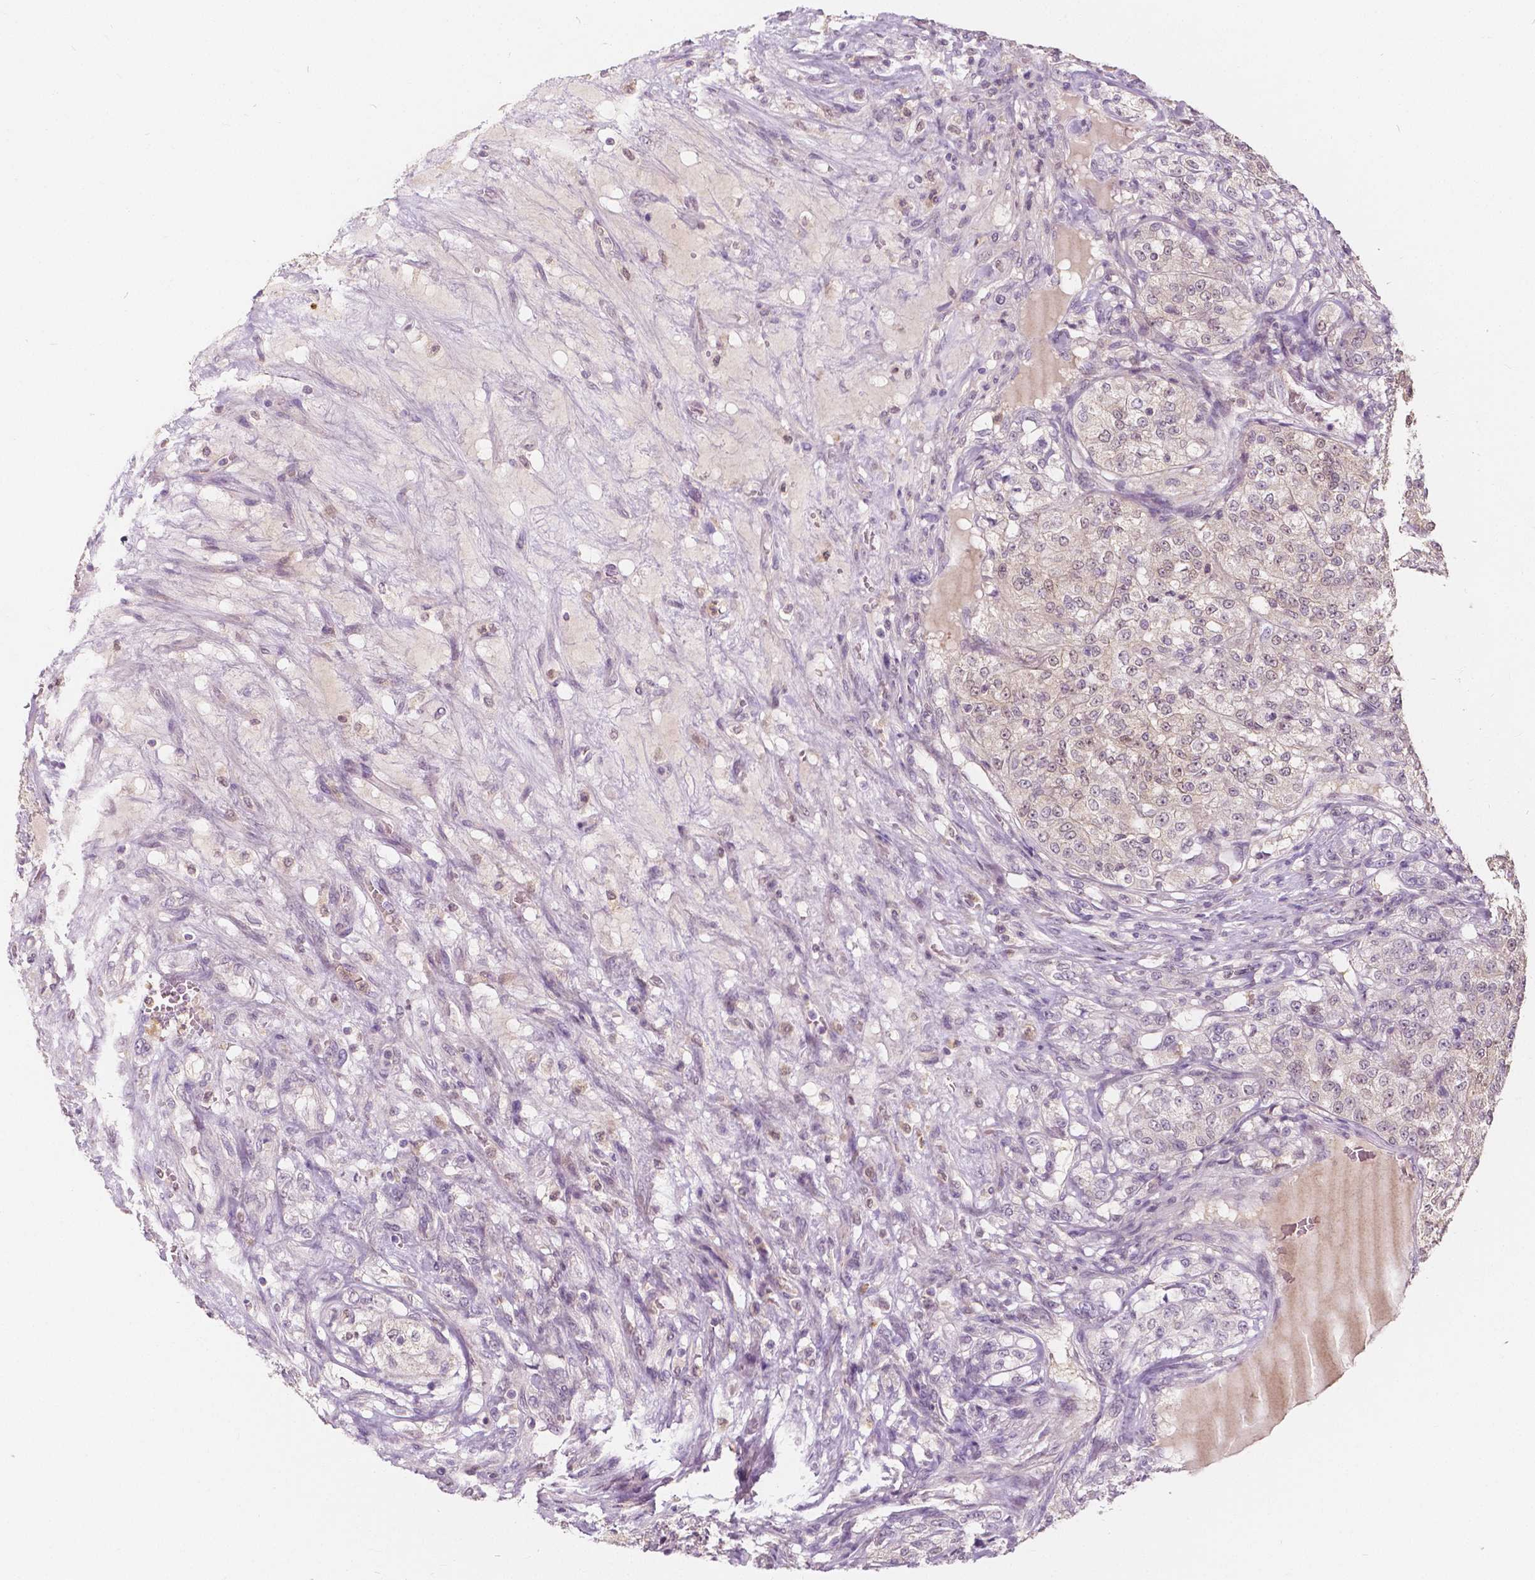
{"staining": {"intensity": "weak", "quantity": "25%-75%", "location": "cytoplasmic/membranous,nuclear"}, "tissue": "renal cancer", "cell_type": "Tumor cells", "image_type": "cancer", "snomed": [{"axis": "morphology", "description": "Adenocarcinoma, NOS"}, {"axis": "topography", "description": "Kidney"}], "caption": "Protein analysis of adenocarcinoma (renal) tissue demonstrates weak cytoplasmic/membranous and nuclear expression in approximately 25%-75% of tumor cells.", "gene": "NAPRT", "patient": {"sex": "female", "age": 63}}